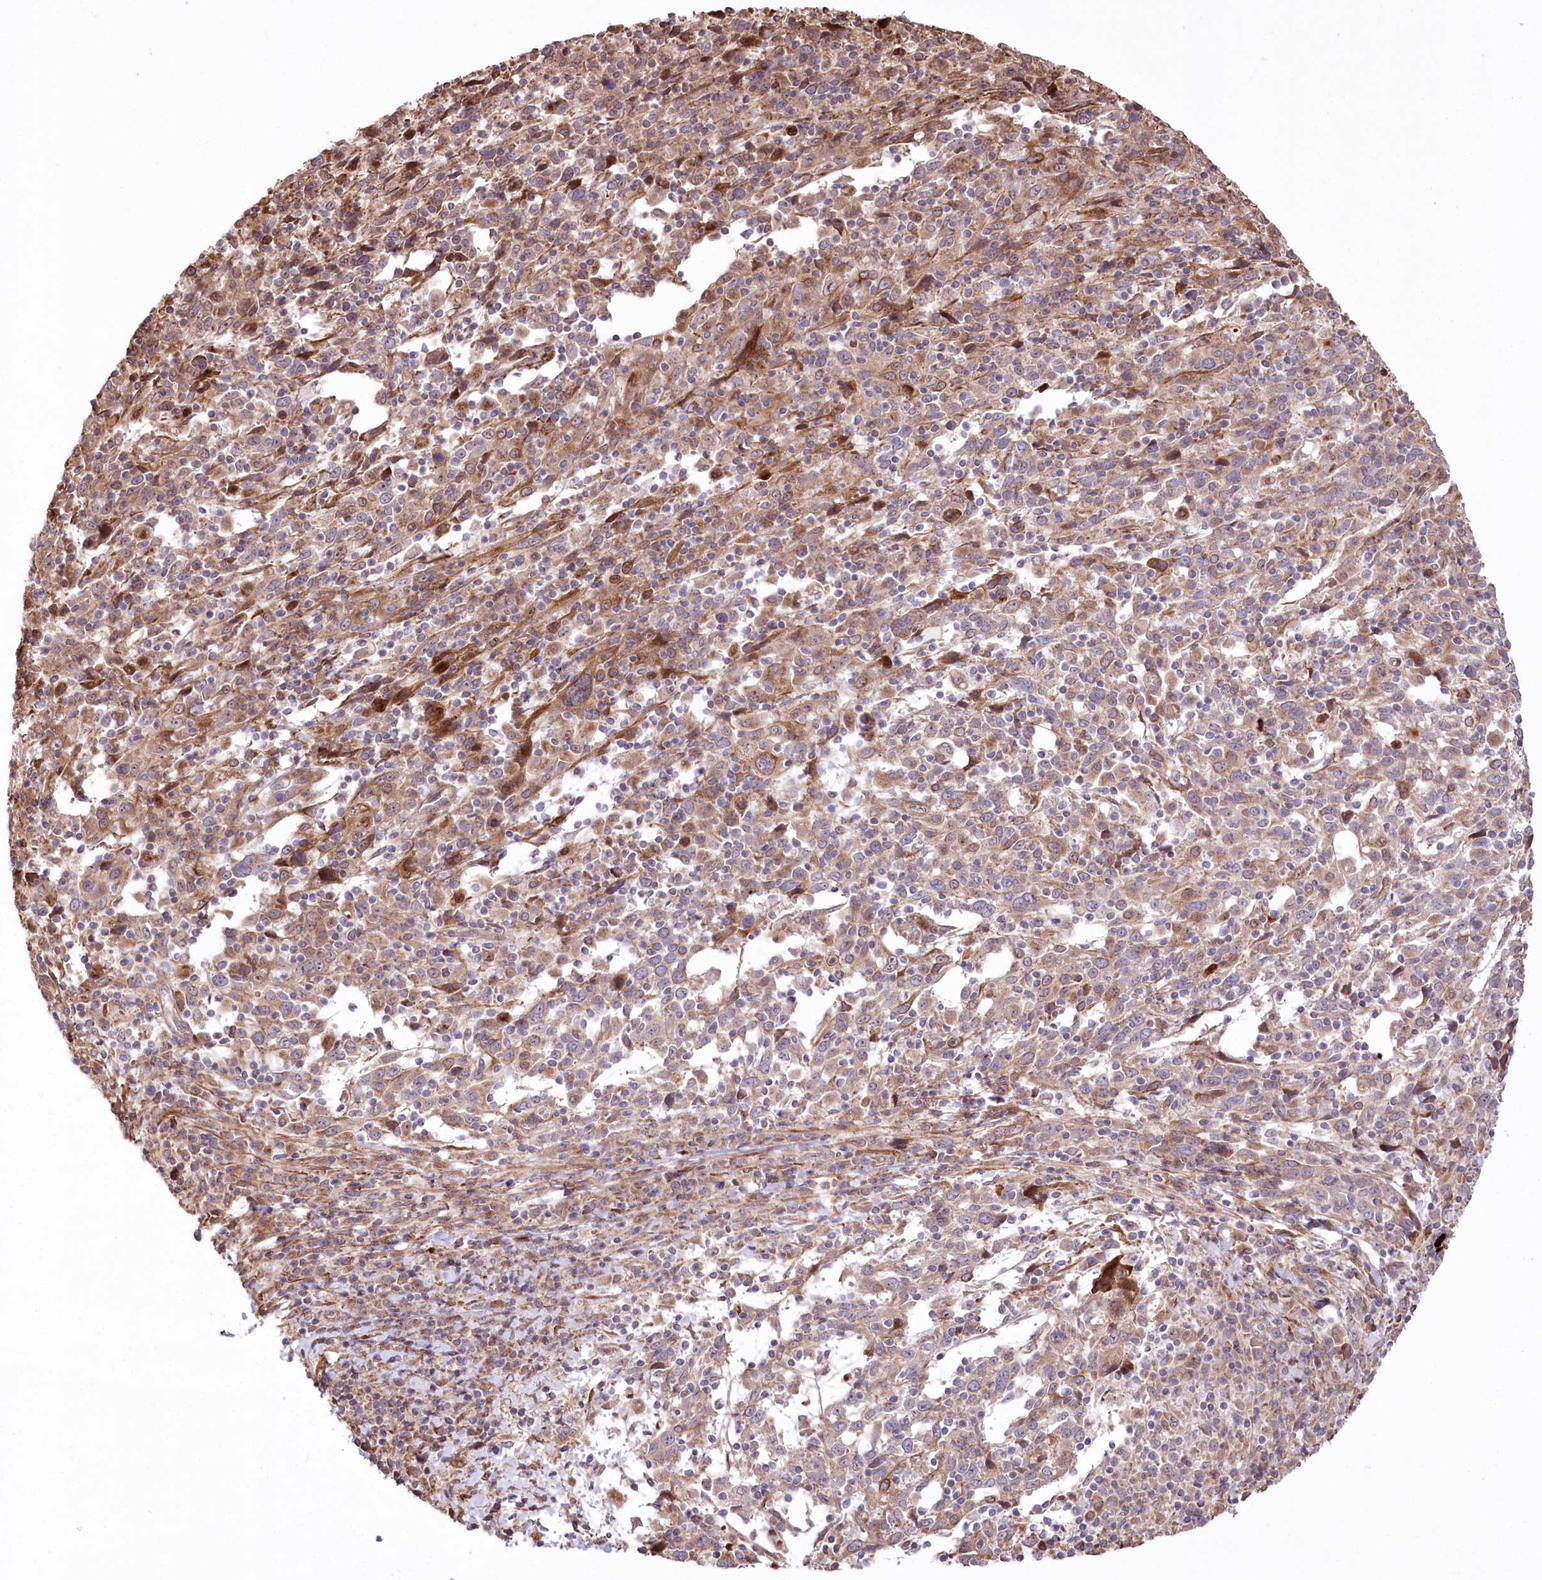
{"staining": {"intensity": "moderate", "quantity": "25%-75%", "location": "cytoplasmic/membranous"}, "tissue": "cervical cancer", "cell_type": "Tumor cells", "image_type": "cancer", "snomed": [{"axis": "morphology", "description": "Squamous cell carcinoma, NOS"}, {"axis": "topography", "description": "Cervix"}], "caption": "This photomicrograph displays cervical cancer (squamous cell carcinoma) stained with immunohistochemistry (IHC) to label a protein in brown. The cytoplasmic/membranous of tumor cells show moderate positivity for the protein. Nuclei are counter-stained blue.", "gene": "RNF24", "patient": {"sex": "female", "age": 46}}